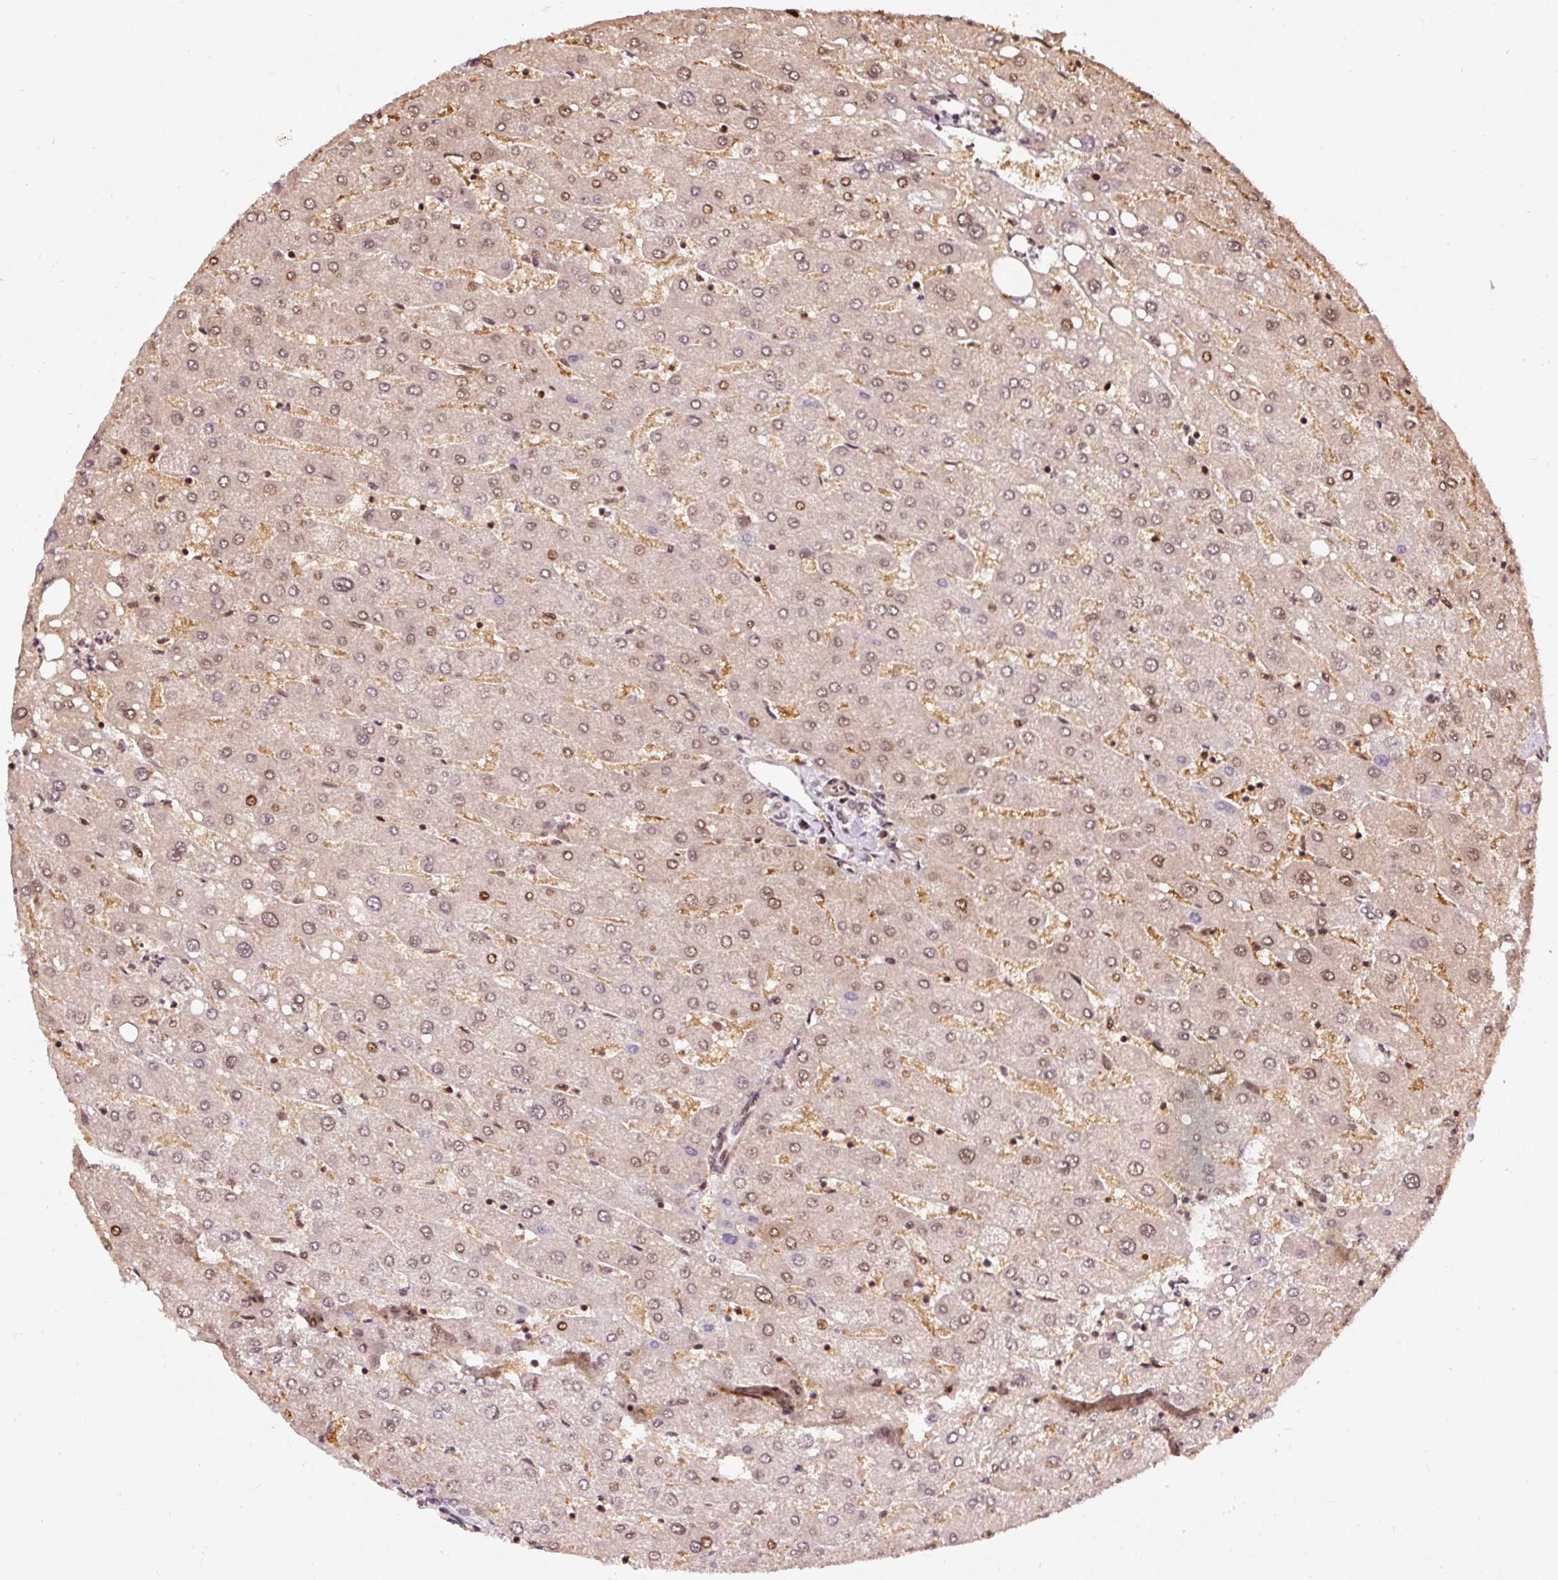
{"staining": {"intensity": "weak", "quantity": ">75%", "location": "nuclear"}, "tissue": "liver", "cell_type": "Cholangiocytes", "image_type": "normal", "snomed": [{"axis": "morphology", "description": "Normal tissue, NOS"}, {"axis": "topography", "description": "Liver"}], "caption": "Immunohistochemical staining of normal liver reveals weak nuclear protein staining in approximately >75% of cholangiocytes.", "gene": "HNRNPC", "patient": {"sex": "male", "age": 67}}